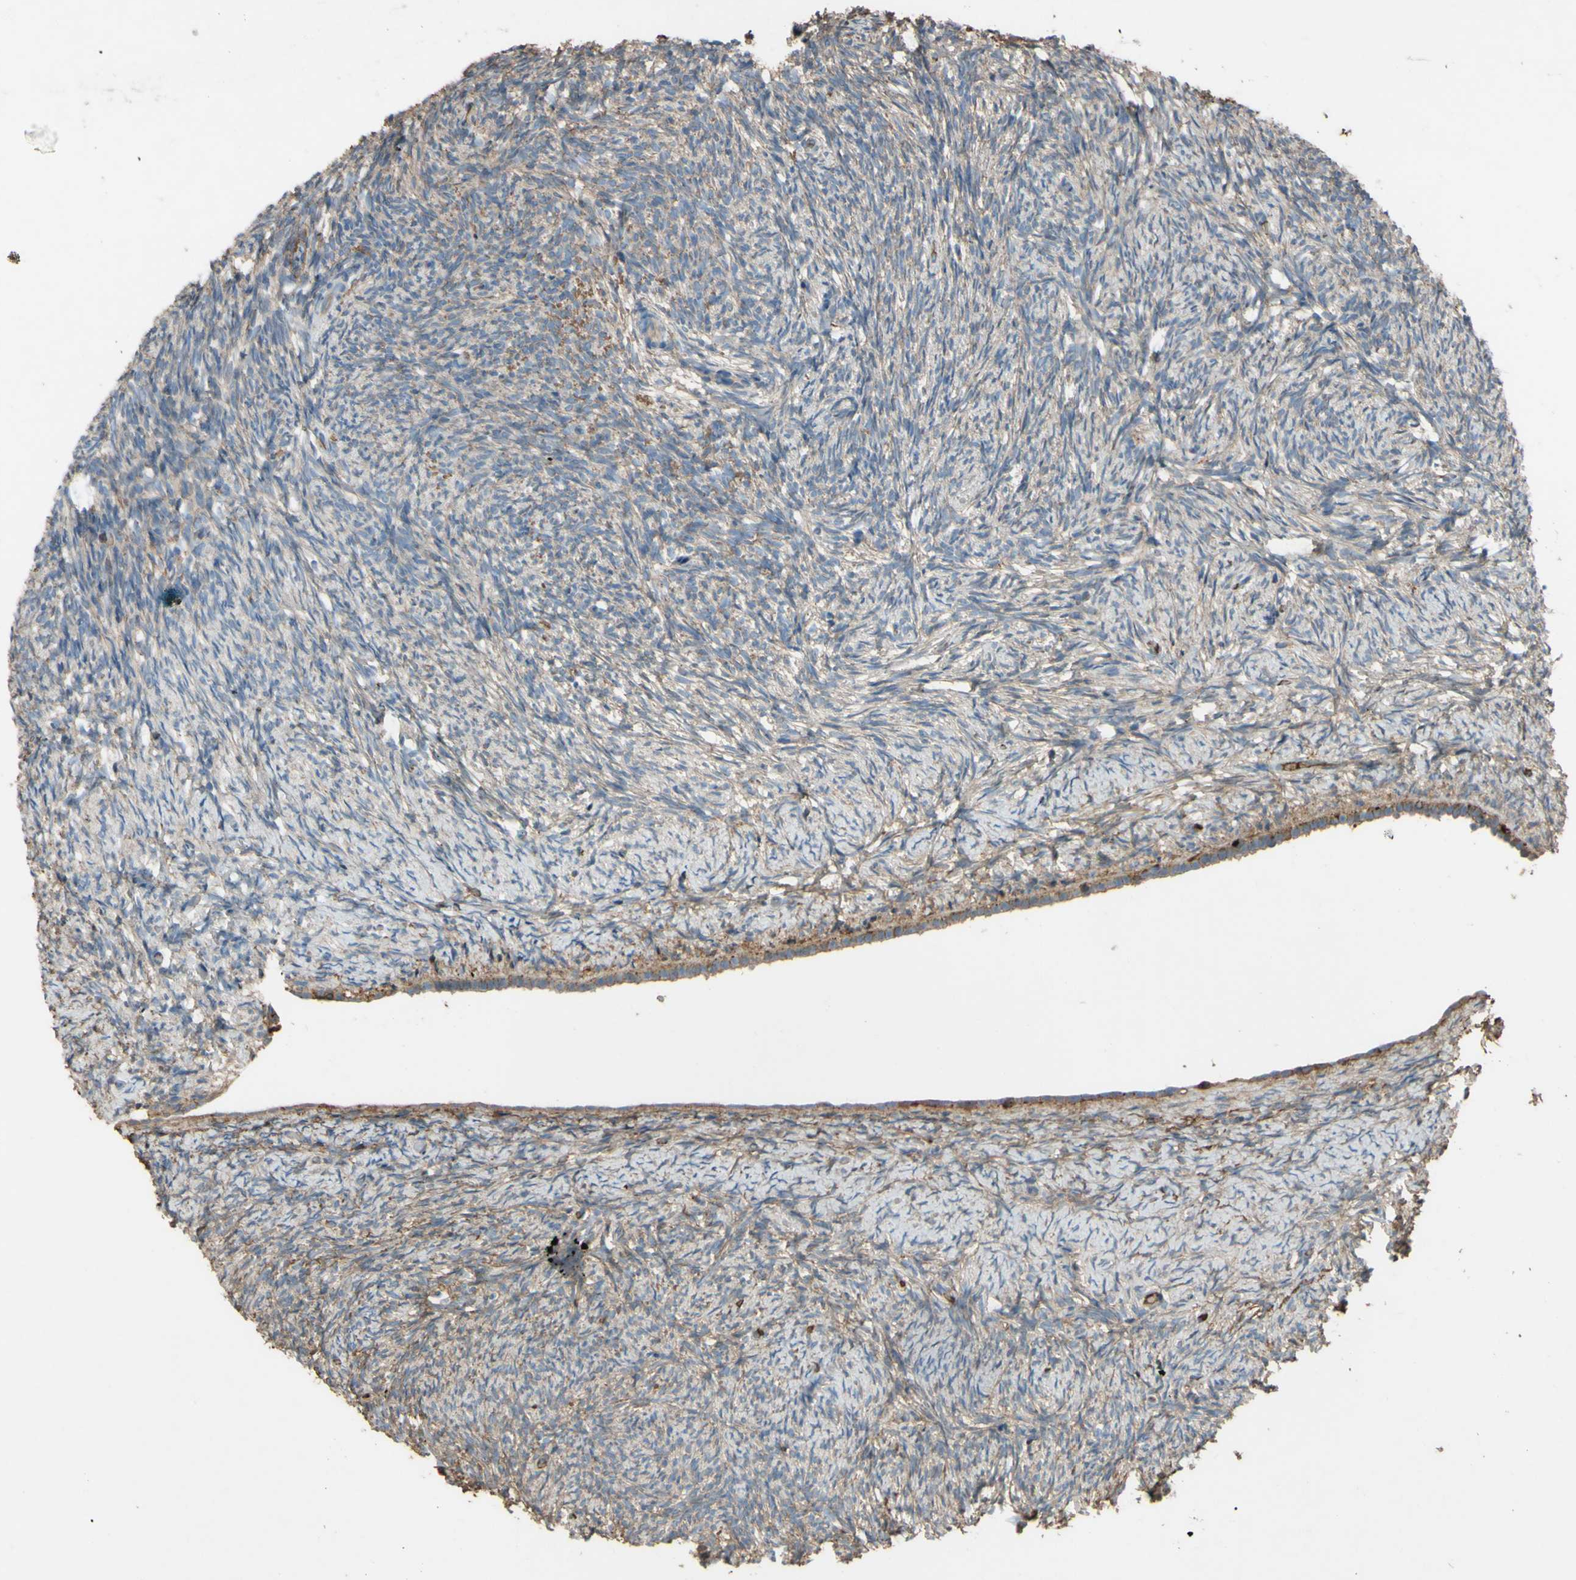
{"staining": {"intensity": "weak", "quantity": "25%-75%", "location": "cytoplasmic/membranous"}, "tissue": "ovary", "cell_type": "Ovarian stroma cells", "image_type": "normal", "snomed": [{"axis": "morphology", "description": "Normal tissue, NOS"}, {"axis": "topography", "description": "Ovary"}], "caption": "Protein staining by immunohistochemistry shows weak cytoplasmic/membranous staining in approximately 25%-75% of ovarian stroma cells in normal ovary.", "gene": "PTGDS", "patient": {"sex": "female", "age": 60}}